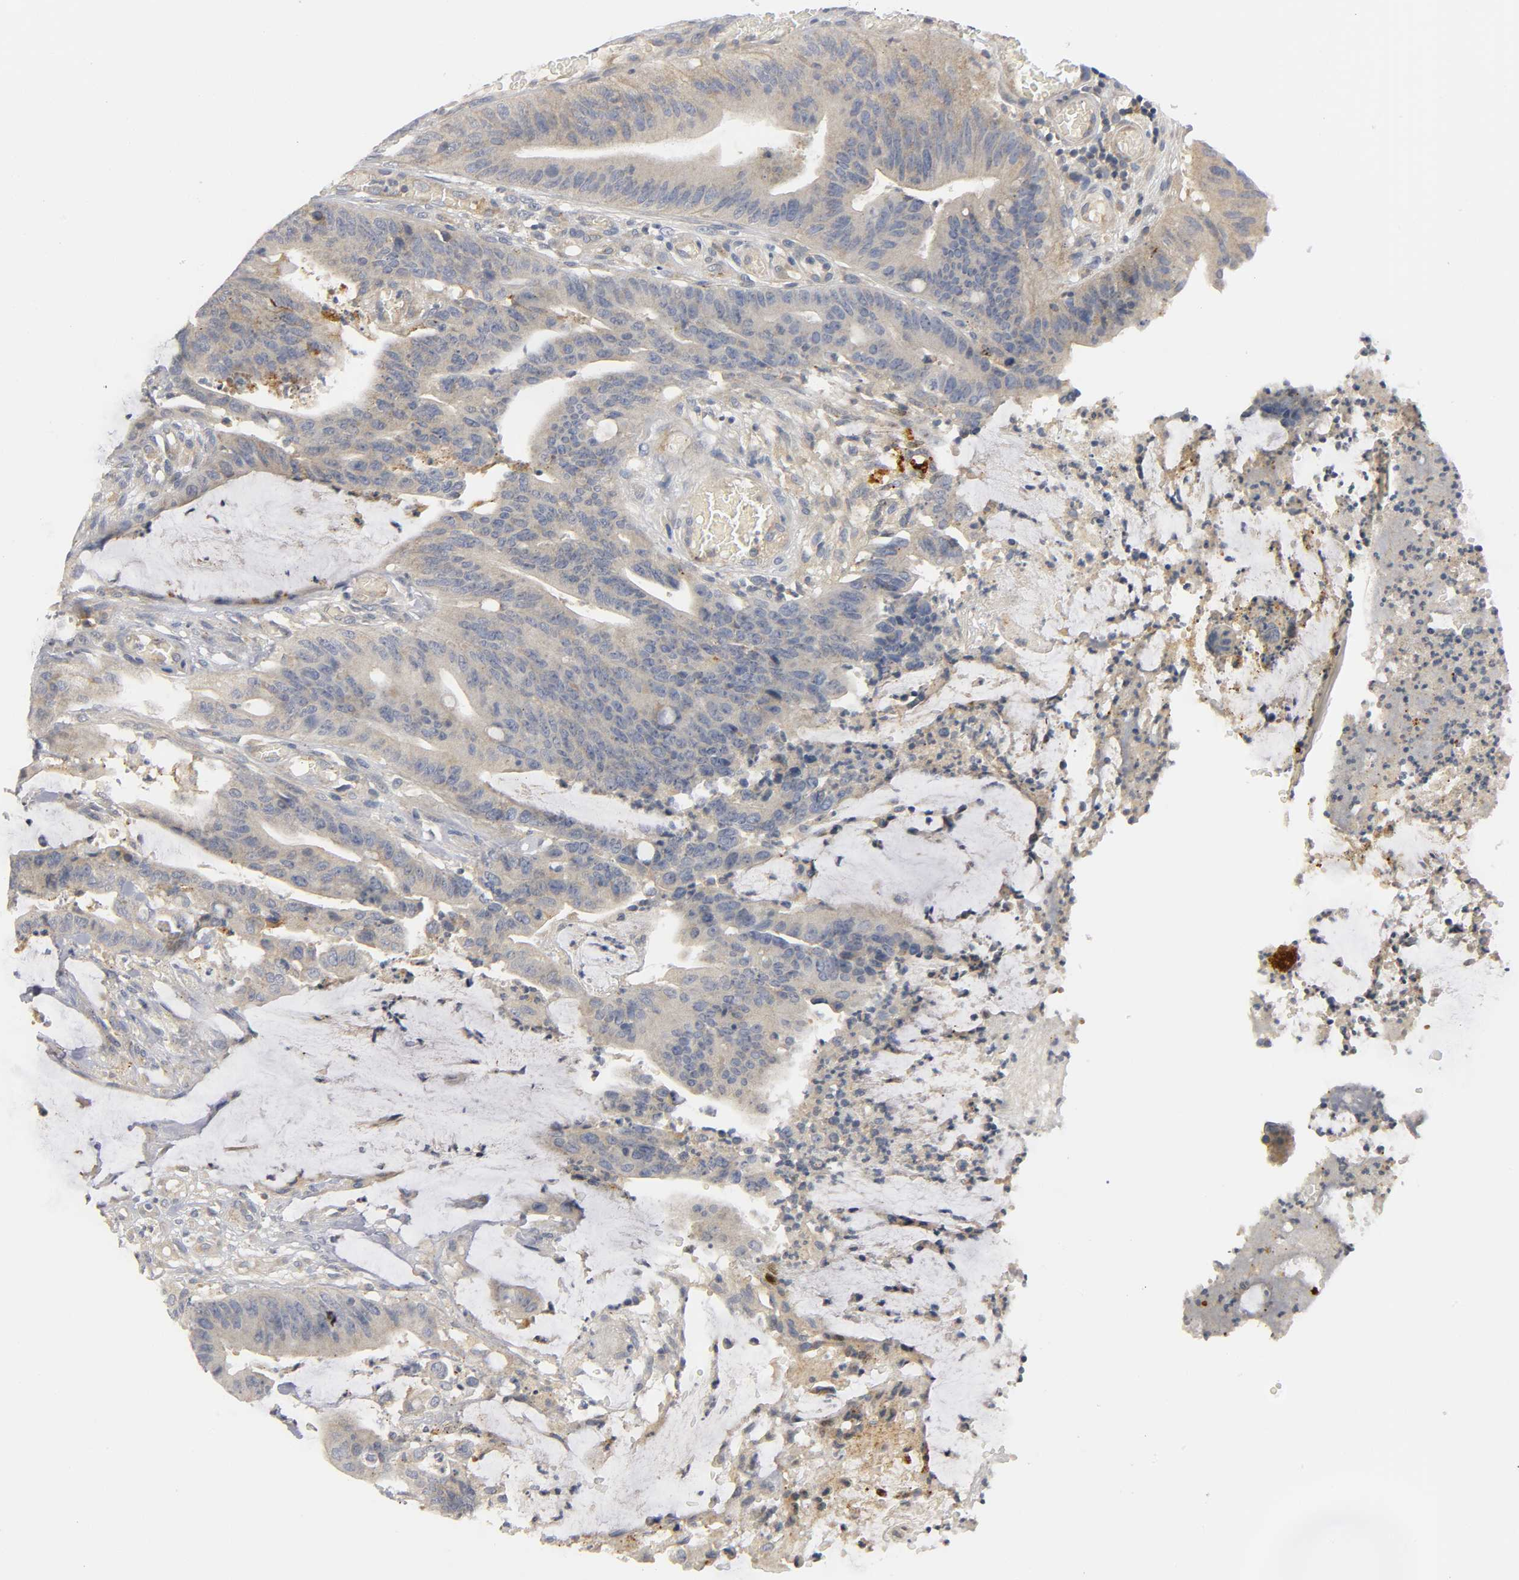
{"staining": {"intensity": "weak", "quantity": ">75%", "location": "cytoplasmic/membranous"}, "tissue": "colorectal cancer", "cell_type": "Tumor cells", "image_type": "cancer", "snomed": [{"axis": "morphology", "description": "Adenocarcinoma, NOS"}, {"axis": "topography", "description": "Rectum"}], "caption": "A brown stain shows weak cytoplasmic/membranous staining of a protein in colorectal cancer tumor cells. The protein is shown in brown color, while the nuclei are stained blue.", "gene": "HDAC6", "patient": {"sex": "female", "age": 66}}